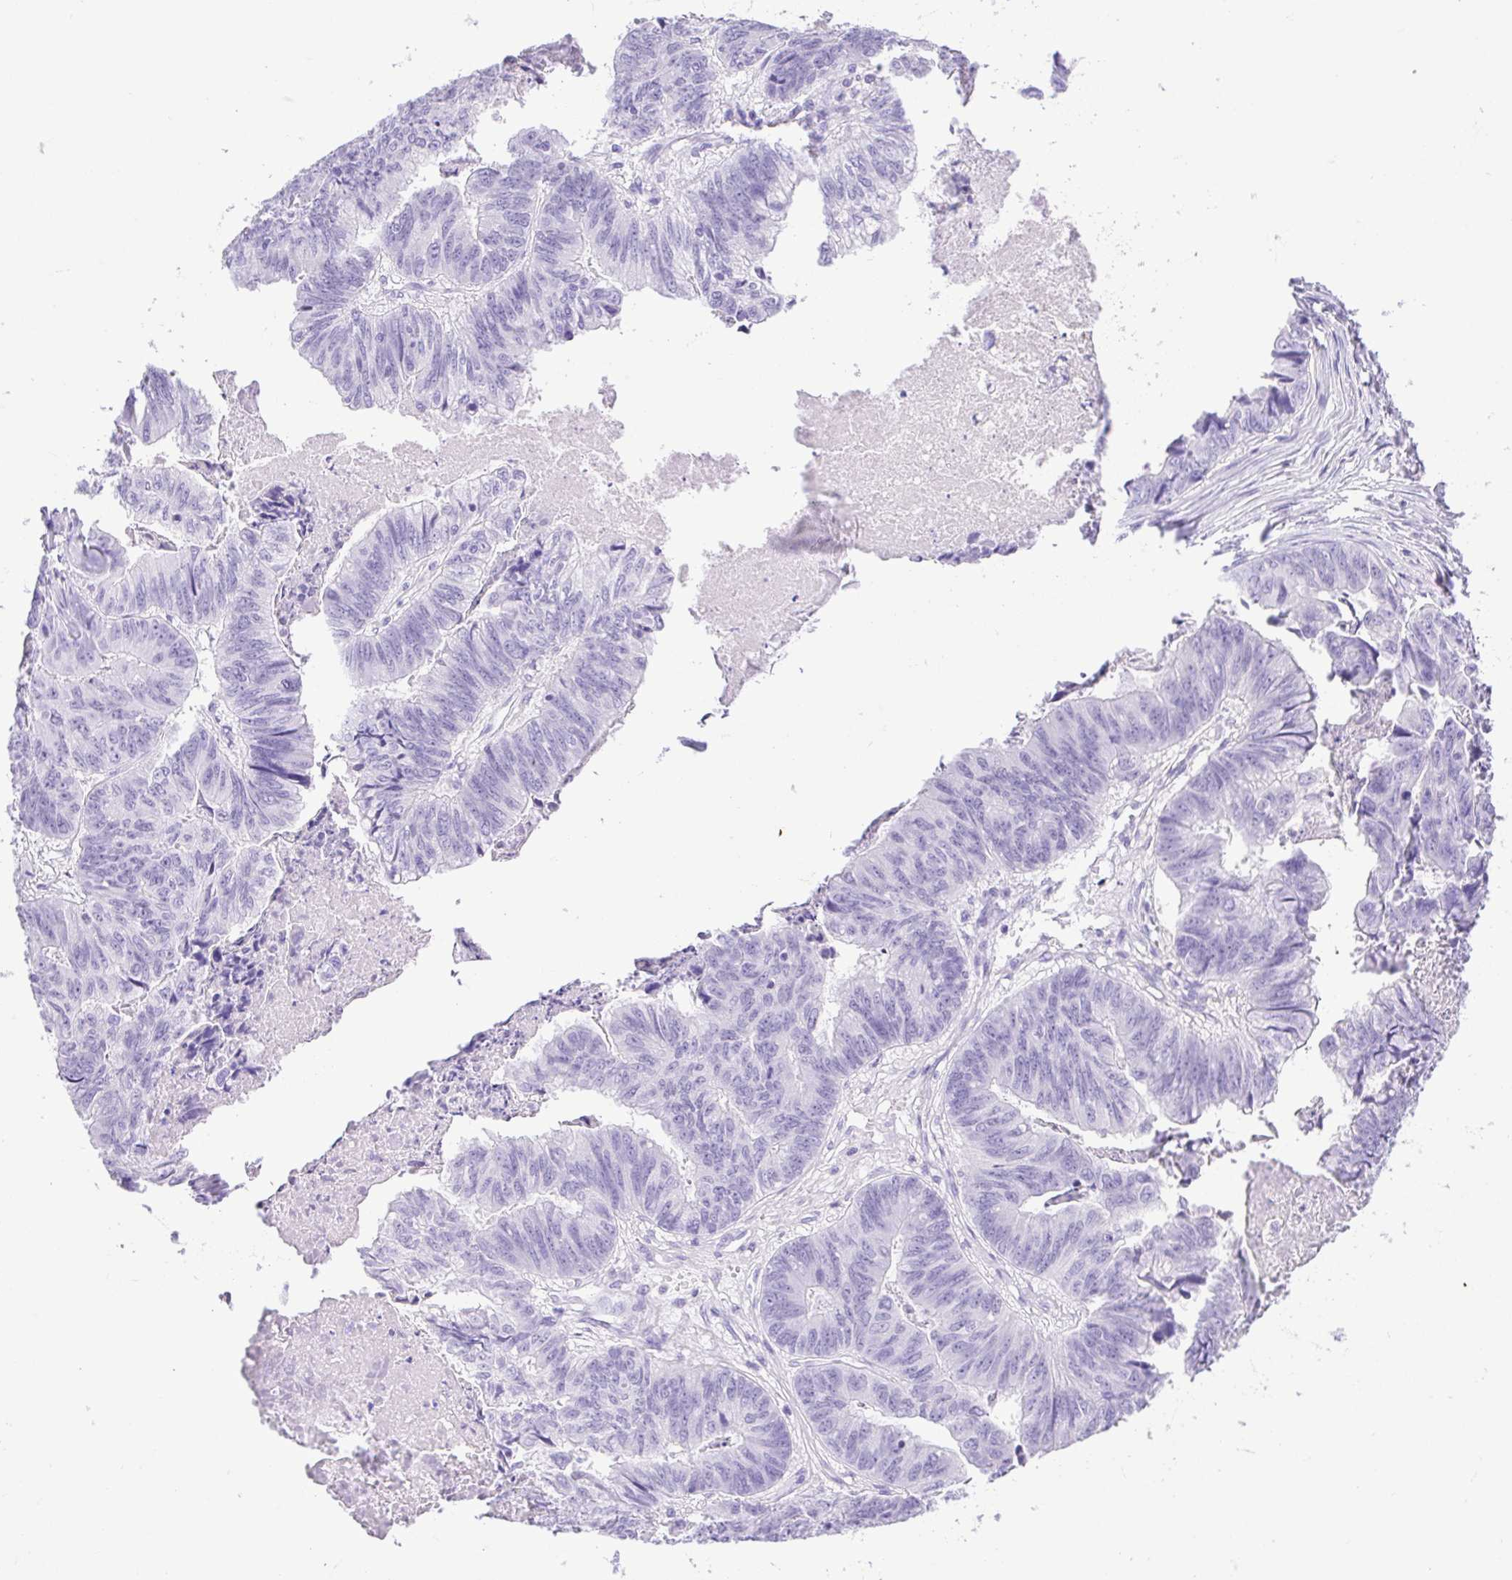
{"staining": {"intensity": "negative", "quantity": "none", "location": "none"}, "tissue": "stomach cancer", "cell_type": "Tumor cells", "image_type": "cancer", "snomed": [{"axis": "morphology", "description": "Adenocarcinoma, NOS"}, {"axis": "topography", "description": "Stomach, lower"}], "caption": "A micrograph of human stomach adenocarcinoma is negative for staining in tumor cells.", "gene": "CDSN", "patient": {"sex": "male", "age": 77}}